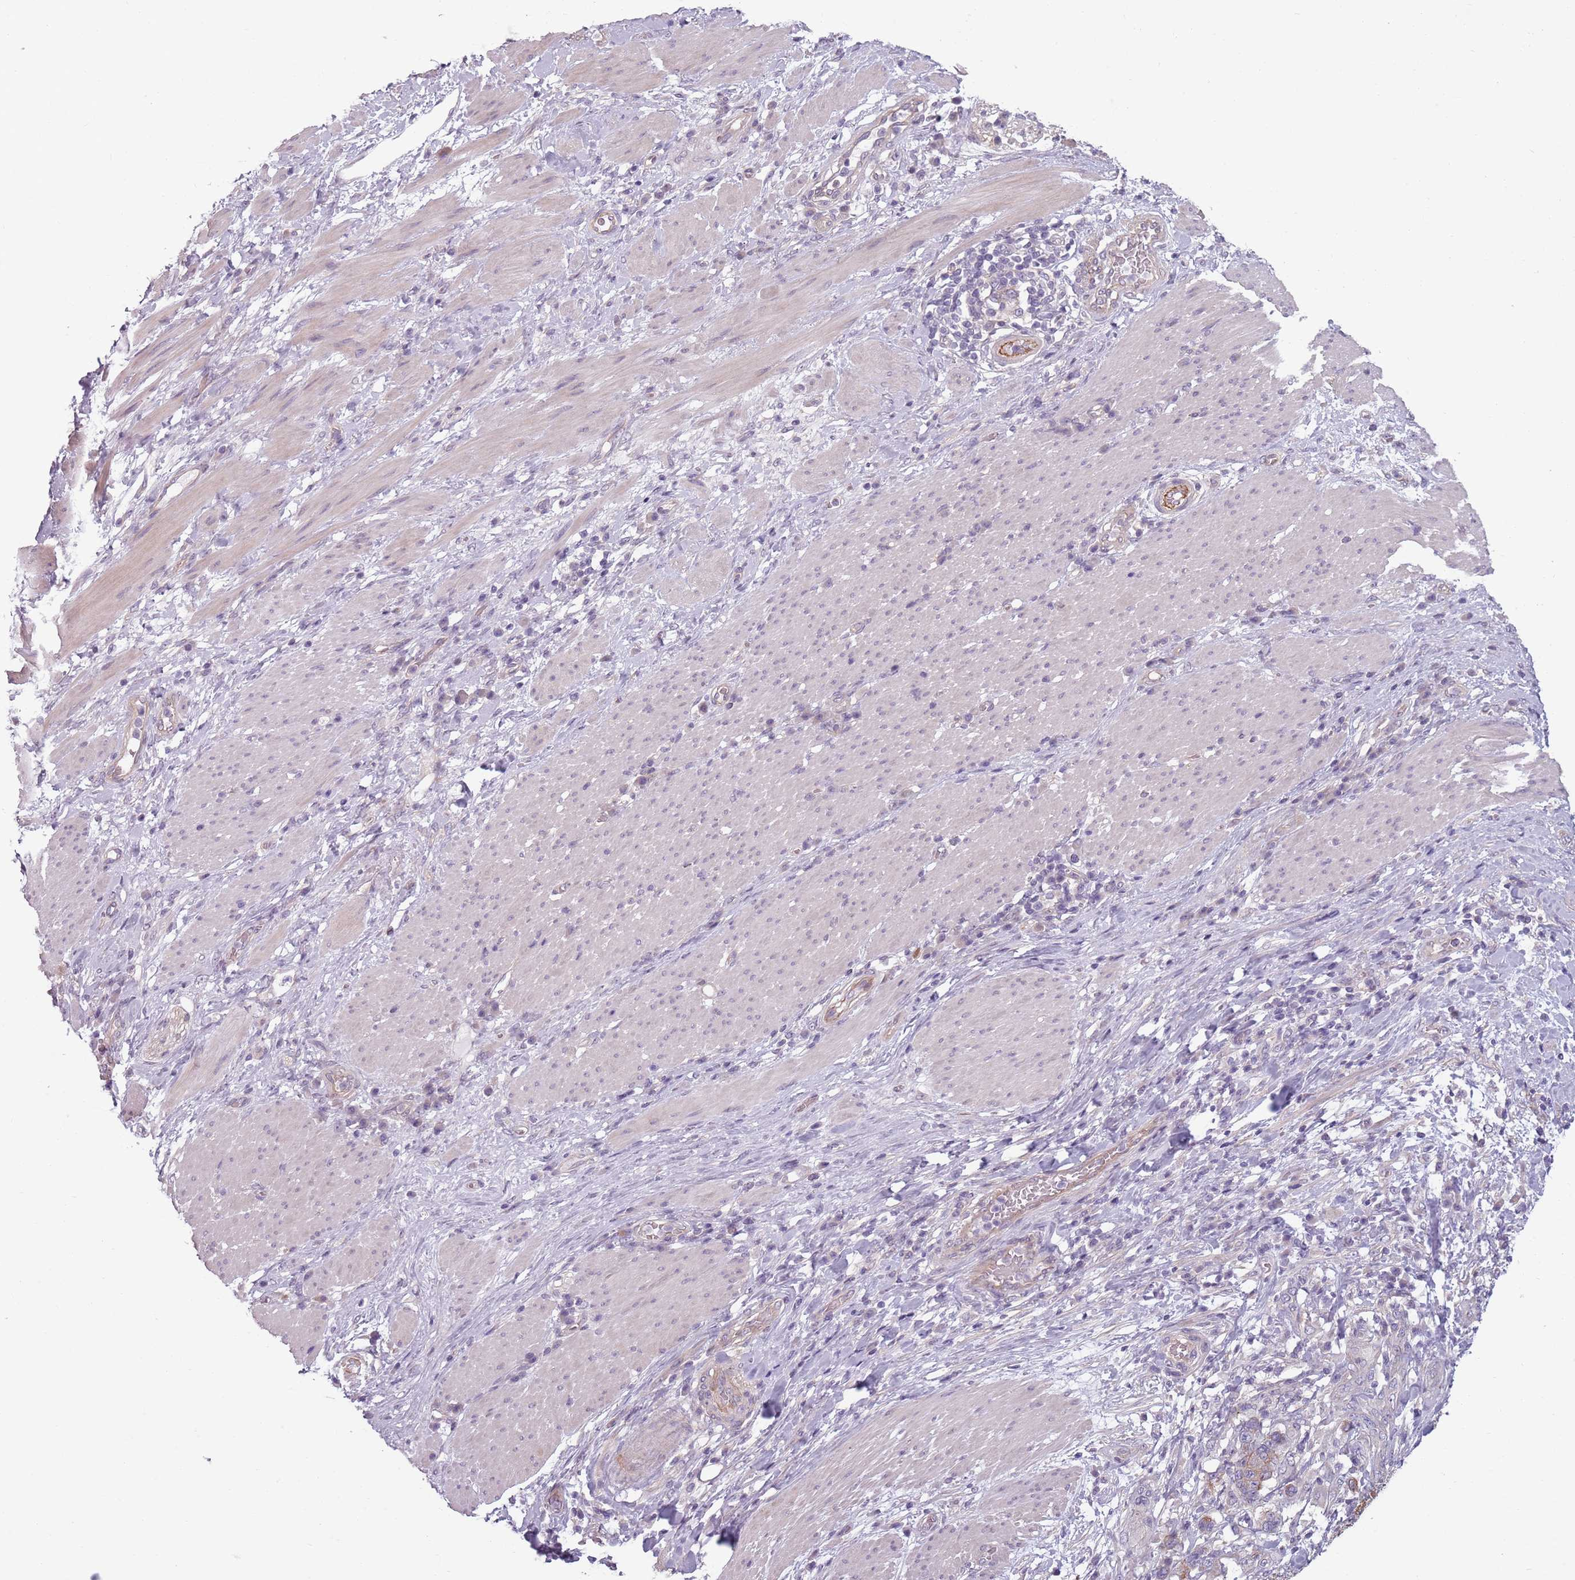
{"staining": {"intensity": "negative", "quantity": "none", "location": "none"}, "tissue": "stomach cancer", "cell_type": "Tumor cells", "image_type": "cancer", "snomed": [{"axis": "morphology", "description": "Normal tissue, NOS"}, {"axis": "morphology", "description": "Adenocarcinoma, NOS"}, {"axis": "topography", "description": "Stomach"}], "caption": "An image of human stomach cancer (adenocarcinoma) is negative for staining in tumor cells. The staining is performed using DAB (3,3'-diaminobenzidine) brown chromogen with nuclei counter-stained in using hematoxylin.", "gene": "TLCD2", "patient": {"sex": "female", "age": 64}}